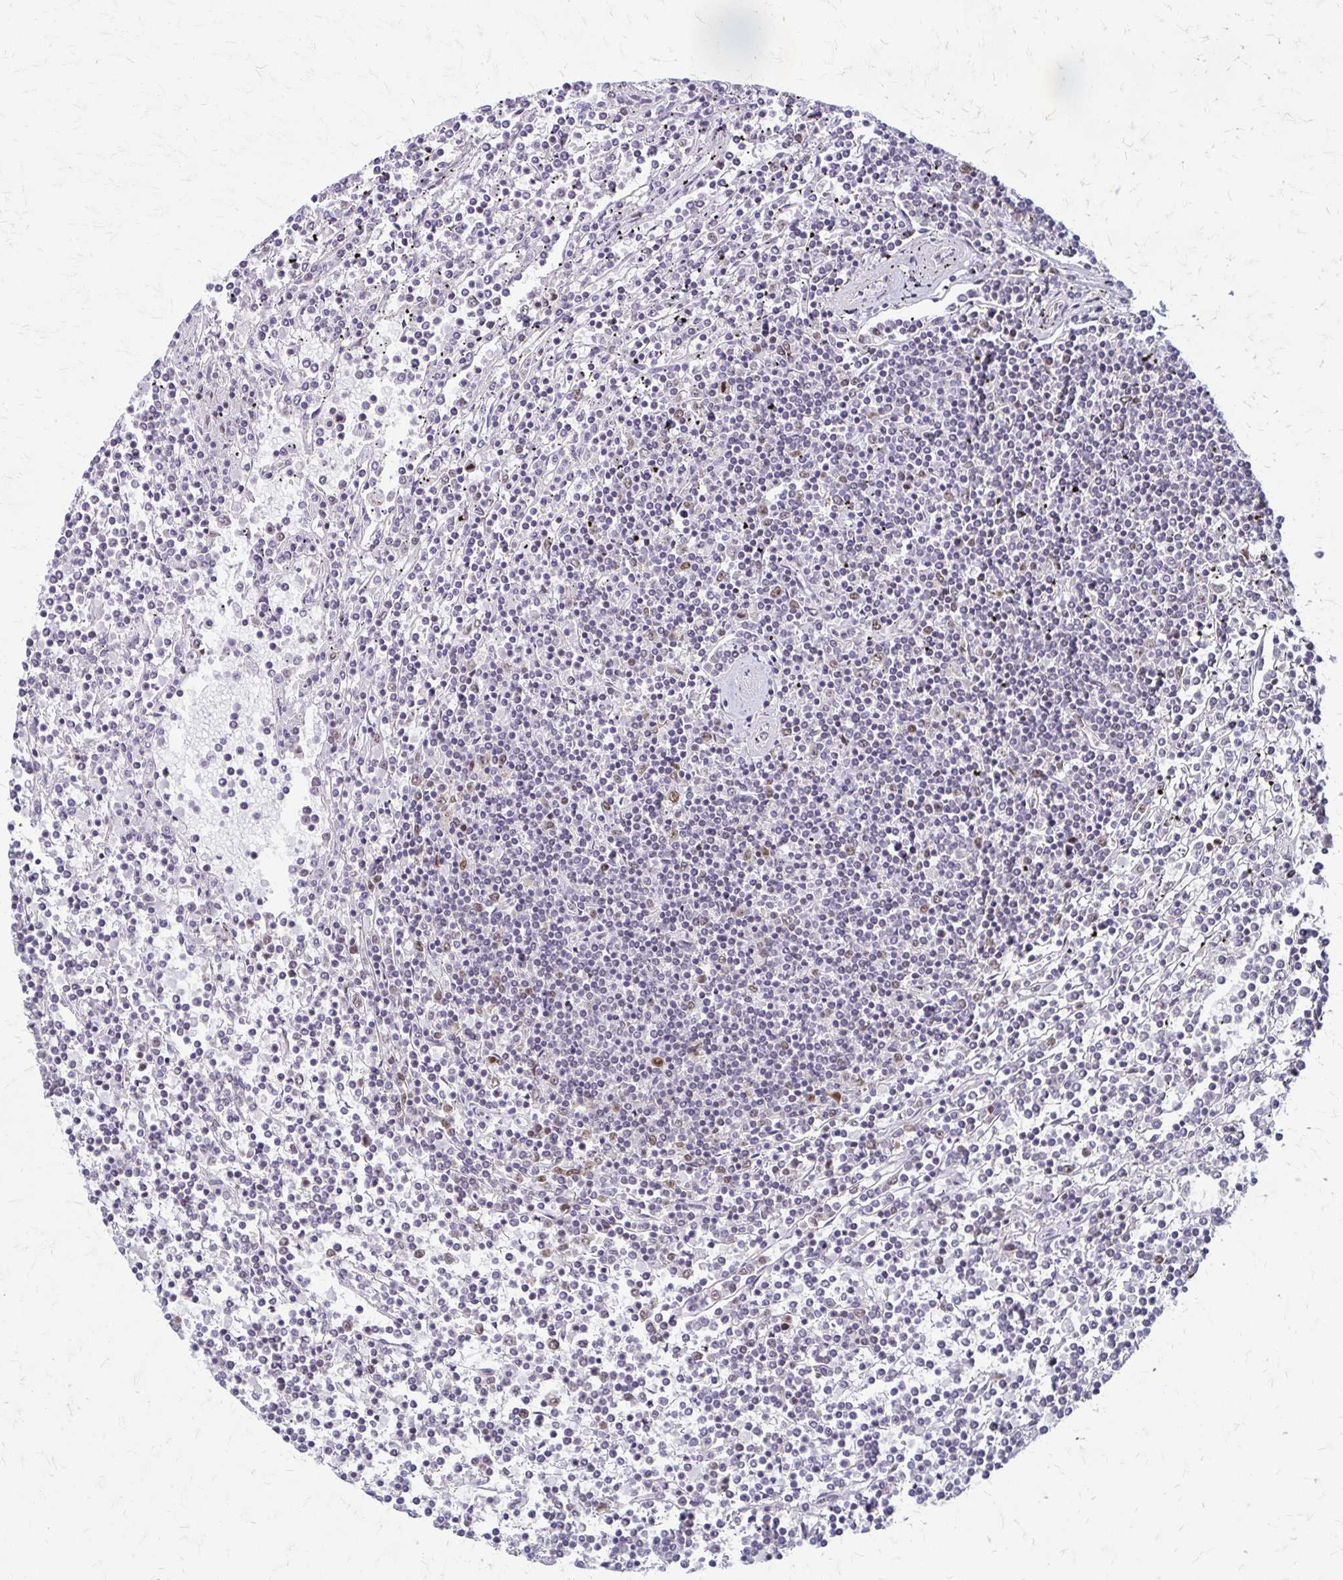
{"staining": {"intensity": "negative", "quantity": "none", "location": "none"}, "tissue": "lymphoma", "cell_type": "Tumor cells", "image_type": "cancer", "snomed": [{"axis": "morphology", "description": "Malignant lymphoma, non-Hodgkin's type, Low grade"}, {"axis": "topography", "description": "Spleen"}], "caption": "Immunohistochemistry of human low-grade malignant lymphoma, non-Hodgkin's type demonstrates no expression in tumor cells.", "gene": "EED", "patient": {"sex": "female", "age": 19}}